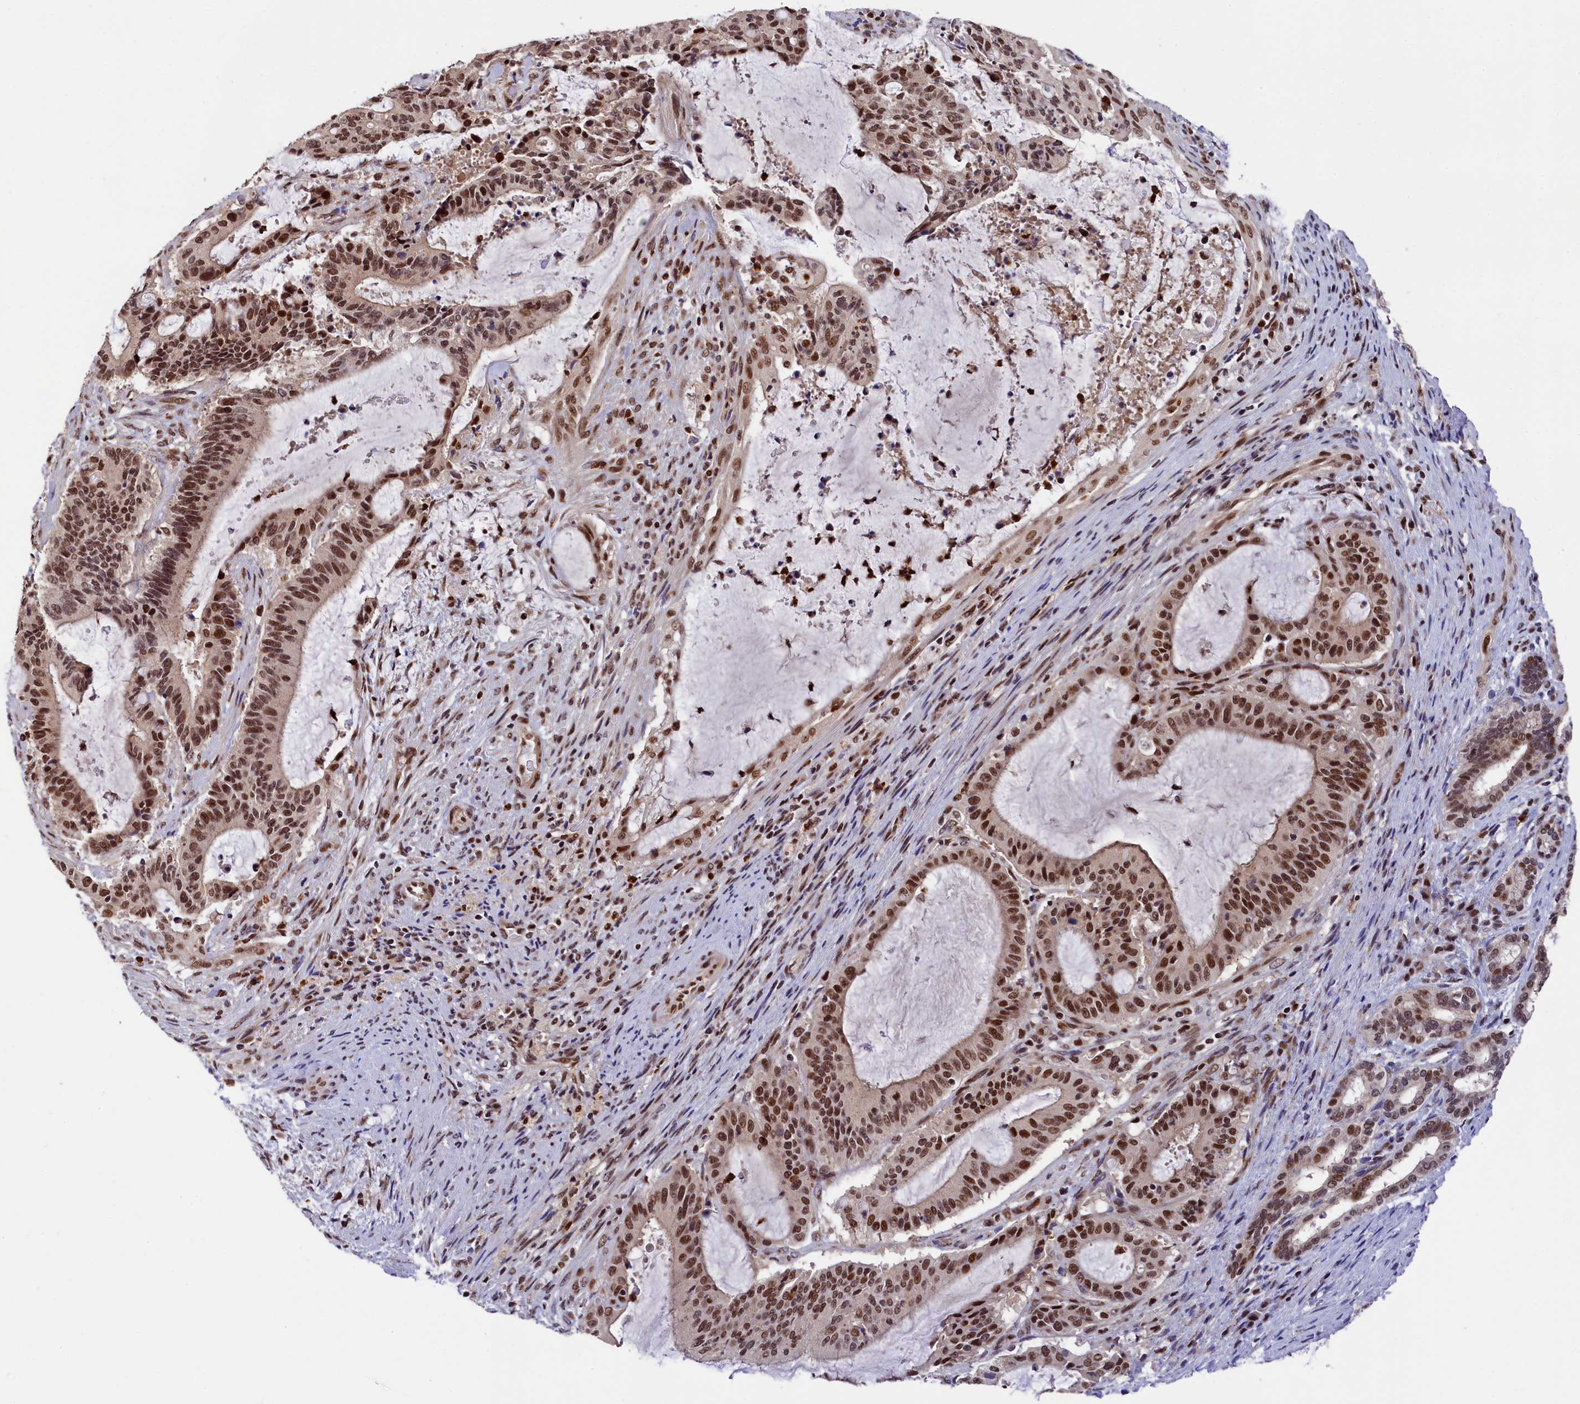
{"staining": {"intensity": "strong", "quantity": ">75%", "location": "nuclear"}, "tissue": "liver cancer", "cell_type": "Tumor cells", "image_type": "cancer", "snomed": [{"axis": "morphology", "description": "Normal tissue, NOS"}, {"axis": "morphology", "description": "Cholangiocarcinoma"}, {"axis": "topography", "description": "Liver"}, {"axis": "topography", "description": "Peripheral nerve tissue"}], "caption": "Immunohistochemical staining of human cholangiocarcinoma (liver) reveals high levels of strong nuclear protein staining in about >75% of tumor cells.", "gene": "ADIG", "patient": {"sex": "female", "age": 73}}